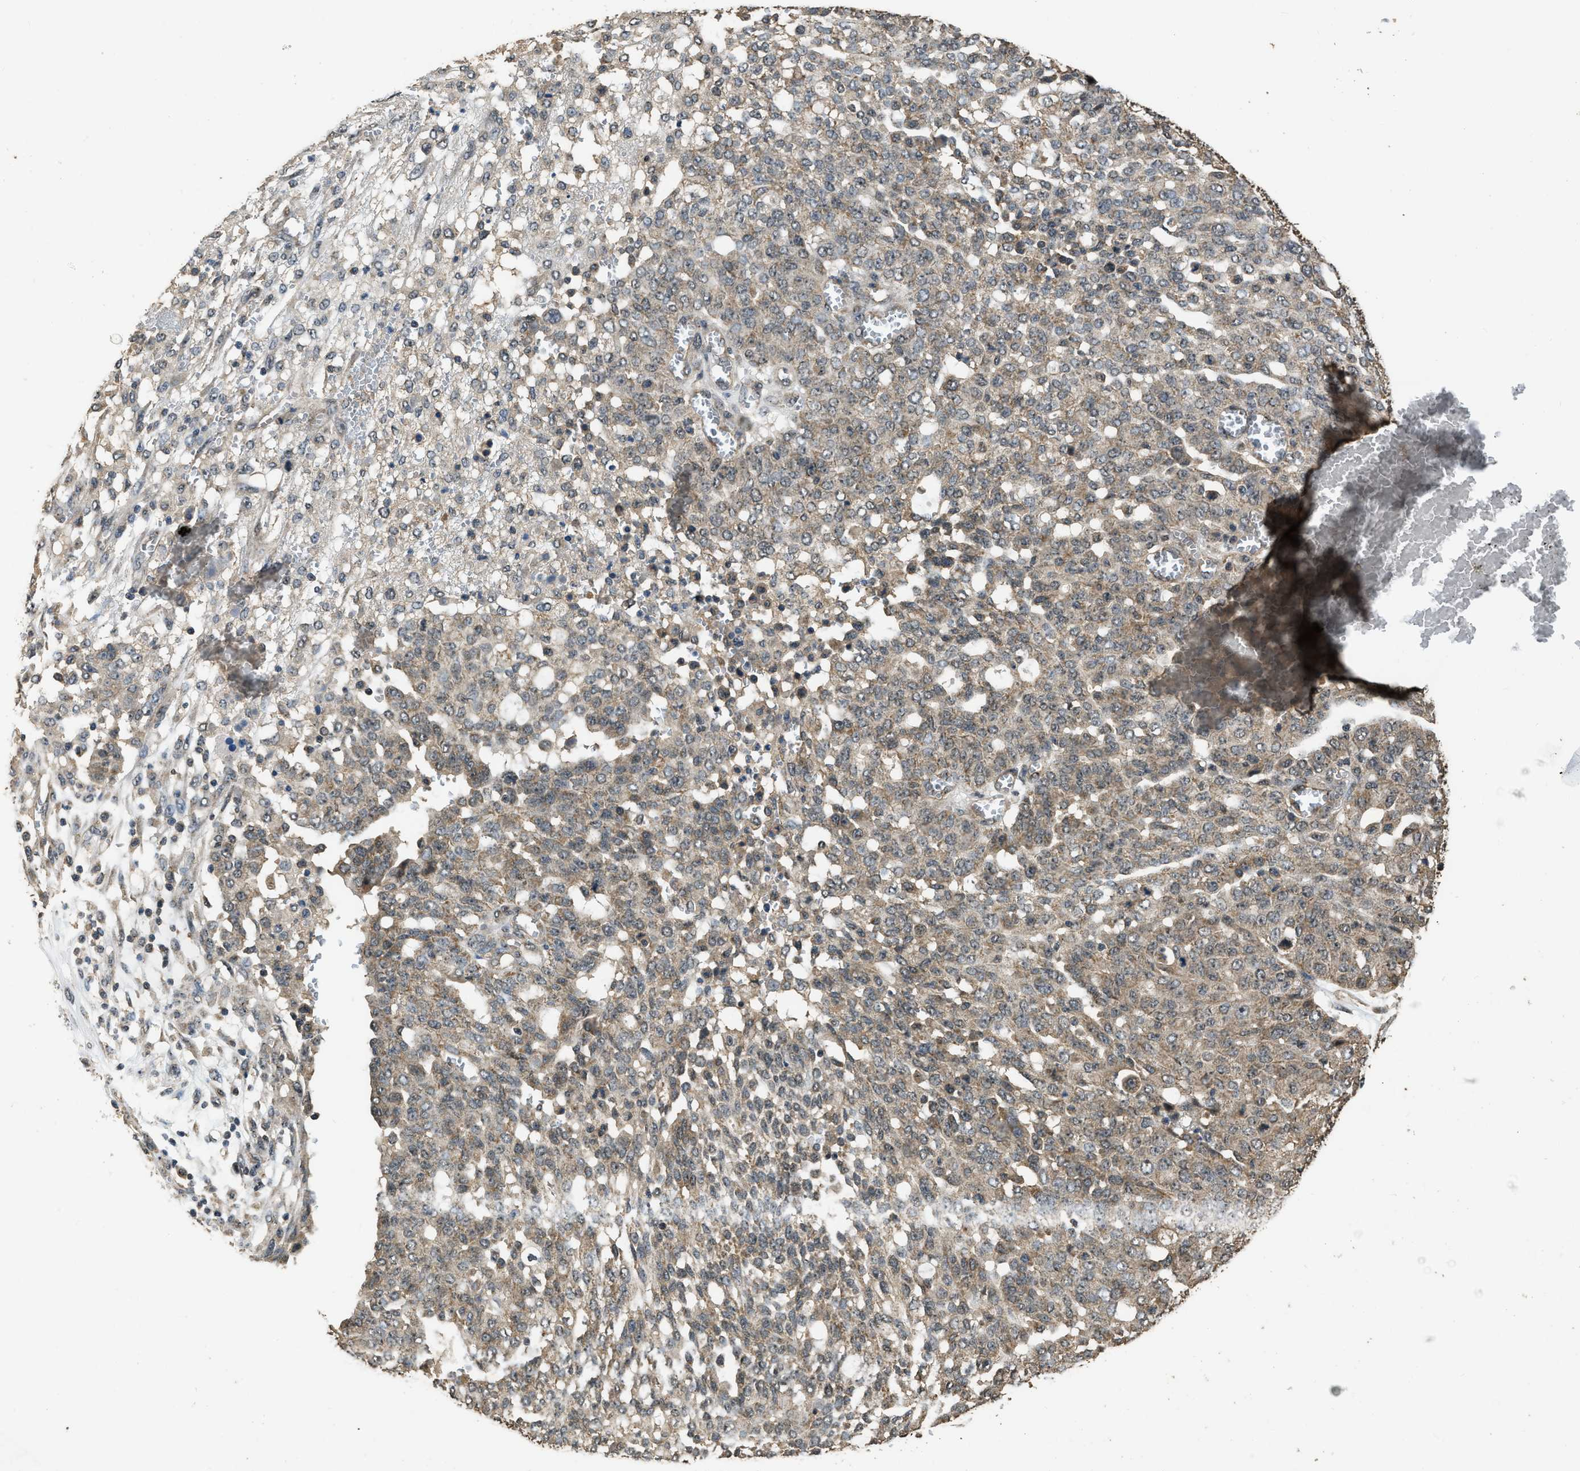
{"staining": {"intensity": "weak", "quantity": ">75%", "location": "cytoplasmic/membranous"}, "tissue": "ovarian cancer", "cell_type": "Tumor cells", "image_type": "cancer", "snomed": [{"axis": "morphology", "description": "Cystadenocarcinoma, serous, NOS"}, {"axis": "topography", "description": "Soft tissue"}, {"axis": "topography", "description": "Ovary"}], "caption": "Ovarian cancer tissue shows weak cytoplasmic/membranous expression in about >75% of tumor cells", "gene": "DENND6B", "patient": {"sex": "female", "age": 57}}